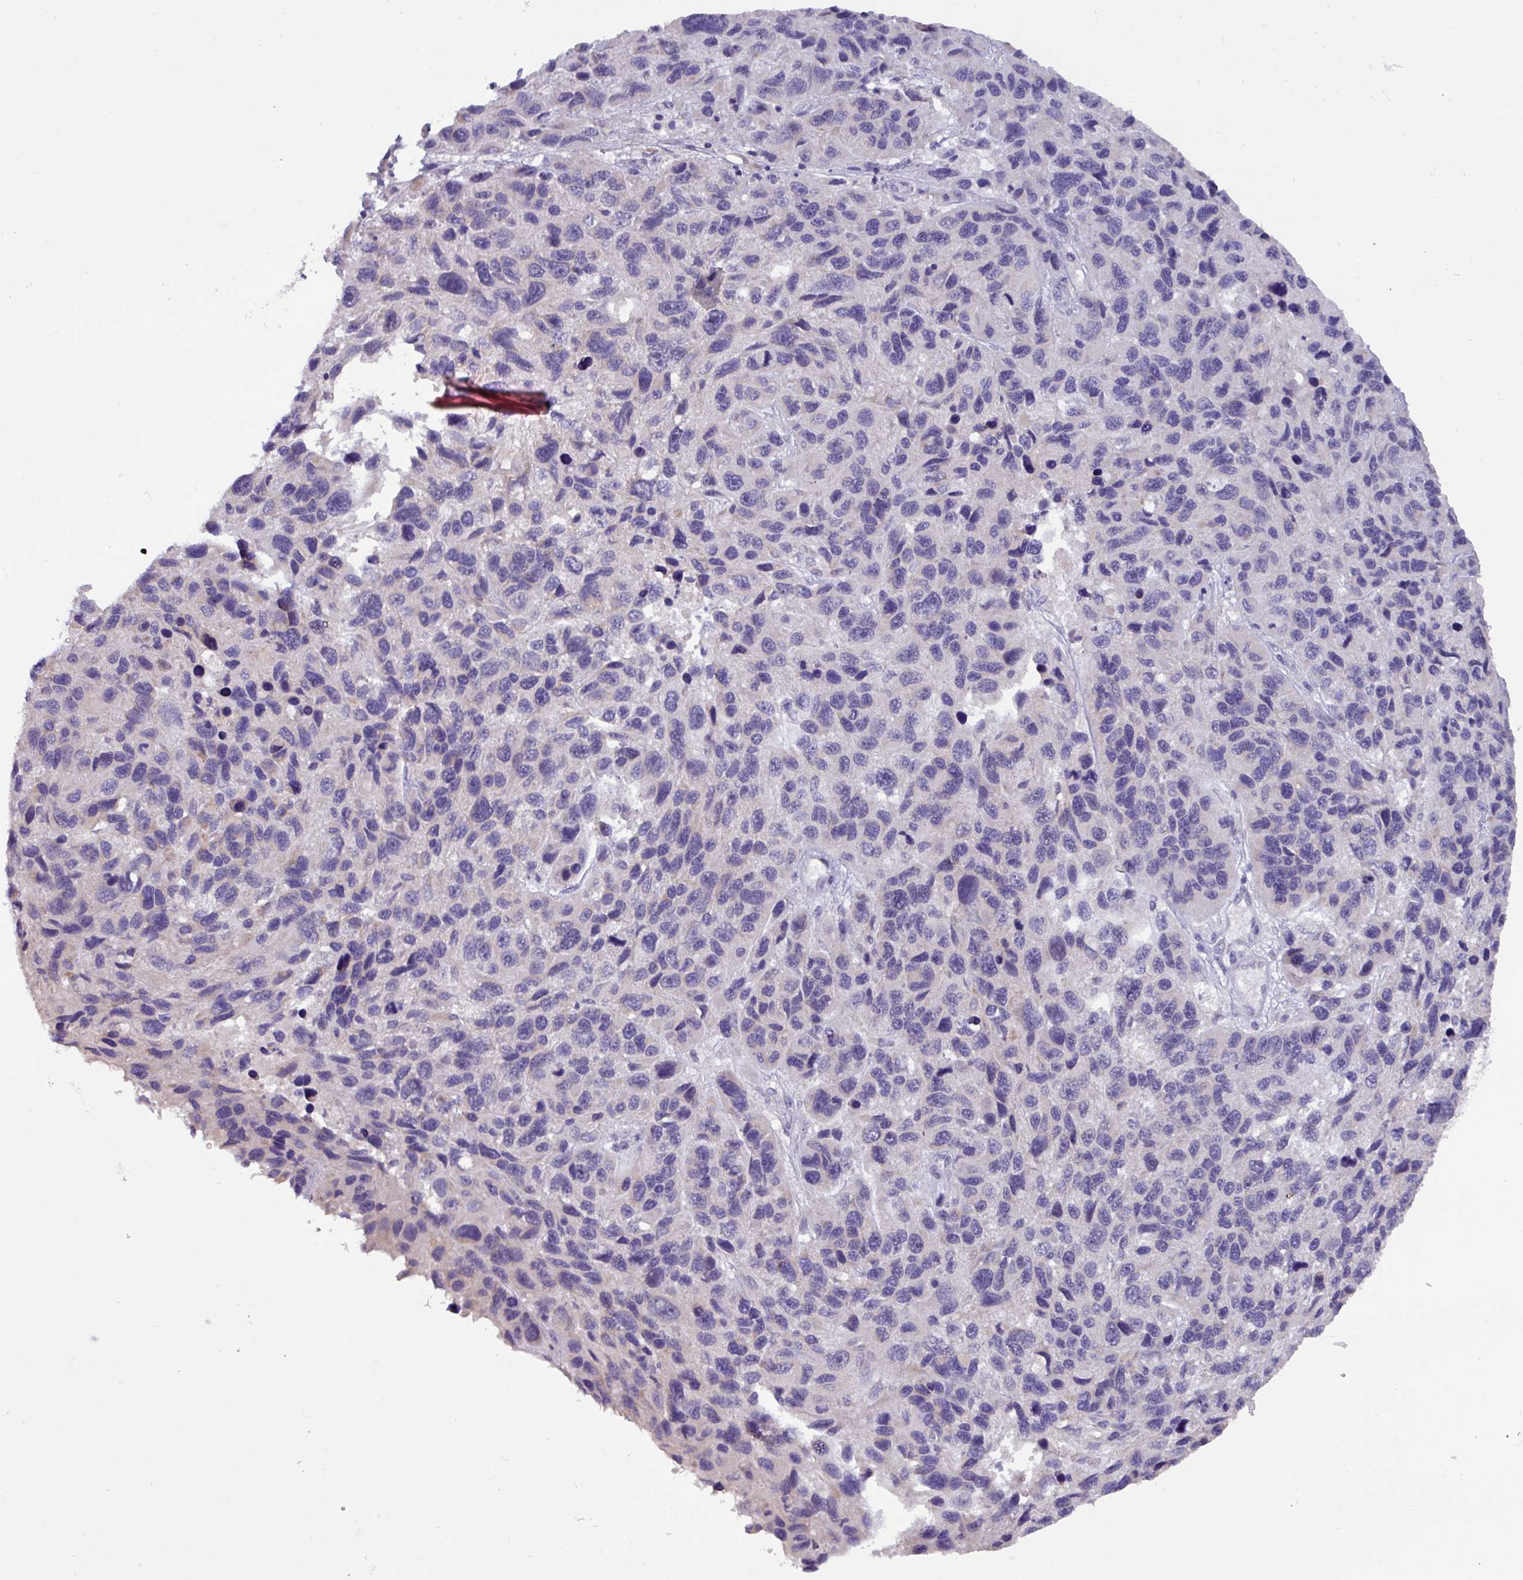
{"staining": {"intensity": "negative", "quantity": "none", "location": "none"}, "tissue": "melanoma", "cell_type": "Tumor cells", "image_type": "cancer", "snomed": [{"axis": "morphology", "description": "Malignant melanoma, NOS"}, {"axis": "topography", "description": "Skin"}], "caption": "Human melanoma stained for a protein using IHC demonstrates no expression in tumor cells.", "gene": "PAX8", "patient": {"sex": "male", "age": 53}}